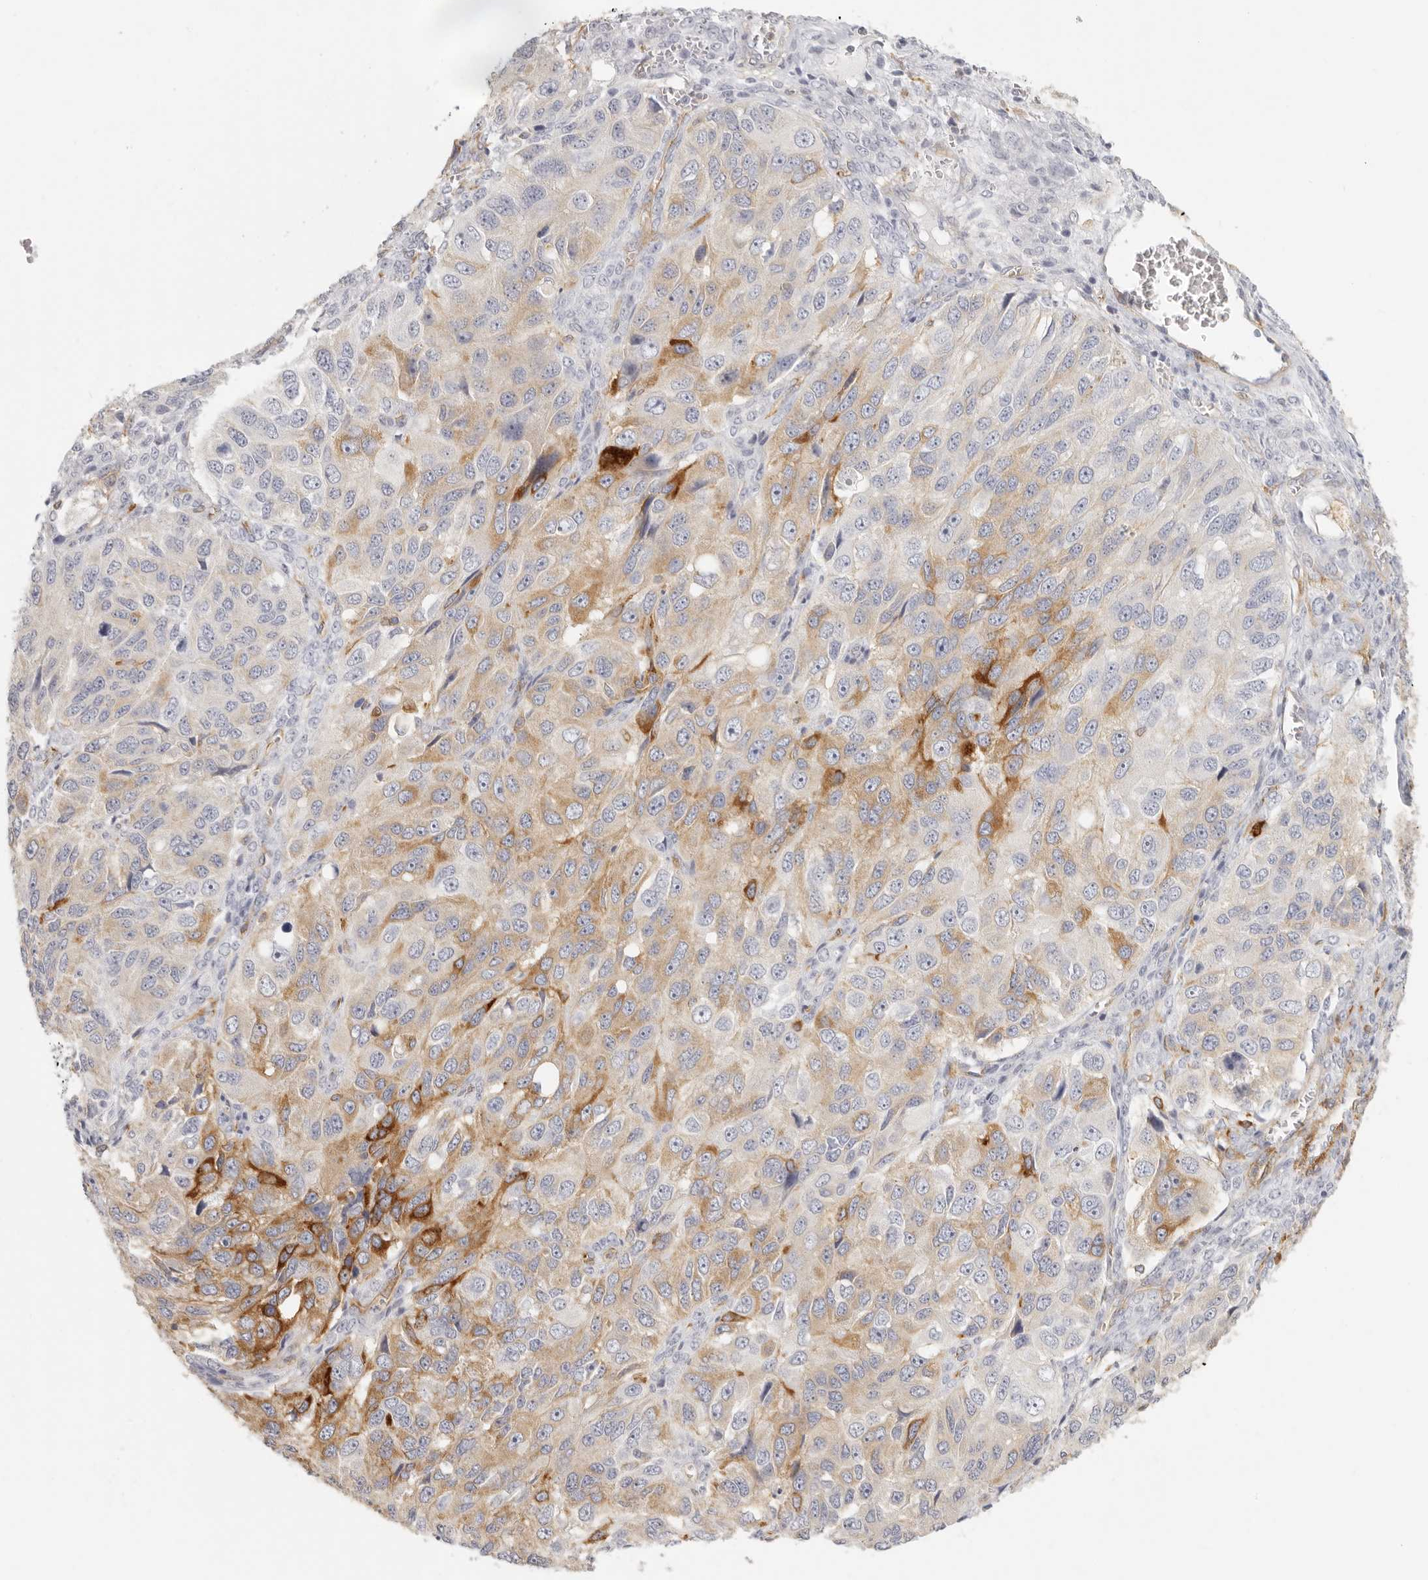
{"staining": {"intensity": "moderate", "quantity": "25%-75%", "location": "cytoplasmic/membranous"}, "tissue": "ovarian cancer", "cell_type": "Tumor cells", "image_type": "cancer", "snomed": [{"axis": "morphology", "description": "Carcinoma, endometroid"}, {"axis": "topography", "description": "Ovary"}], "caption": "Immunohistochemical staining of human ovarian endometroid carcinoma demonstrates medium levels of moderate cytoplasmic/membranous protein staining in approximately 25%-75% of tumor cells.", "gene": "NIBAN1", "patient": {"sex": "female", "age": 51}}